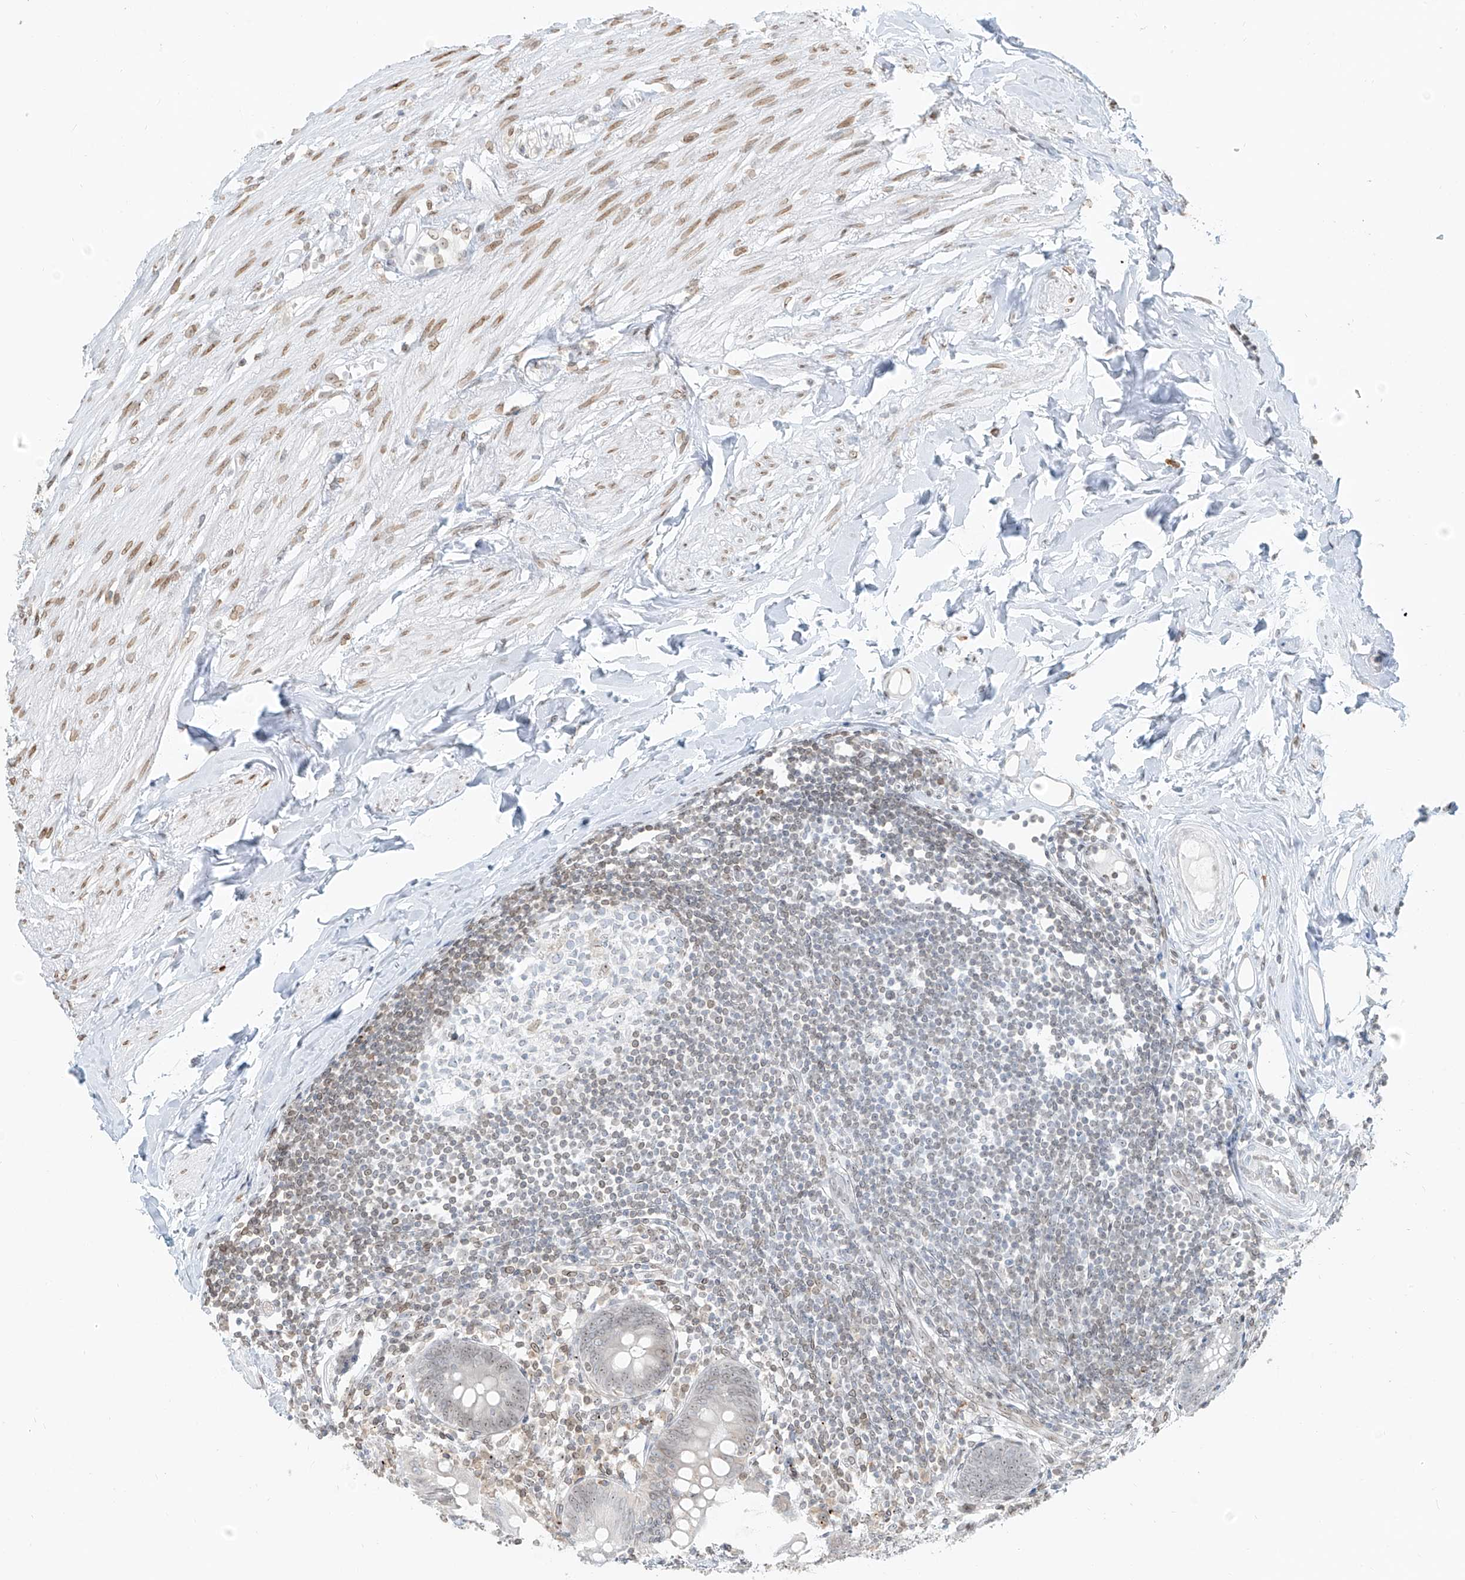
{"staining": {"intensity": "moderate", "quantity": "25%-75%", "location": "nuclear"}, "tissue": "appendix", "cell_type": "Glandular cells", "image_type": "normal", "snomed": [{"axis": "morphology", "description": "Normal tissue, NOS"}, {"axis": "topography", "description": "Appendix"}], "caption": "Protein staining of normal appendix reveals moderate nuclear positivity in about 25%-75% of glandular cells. (Stains: DAB in brown, nuclei in blue, Microscopy: brightfield microscopy at high magnification).", "gene": "SAMD15", "patient": {"sex": "female", "age": 62}}